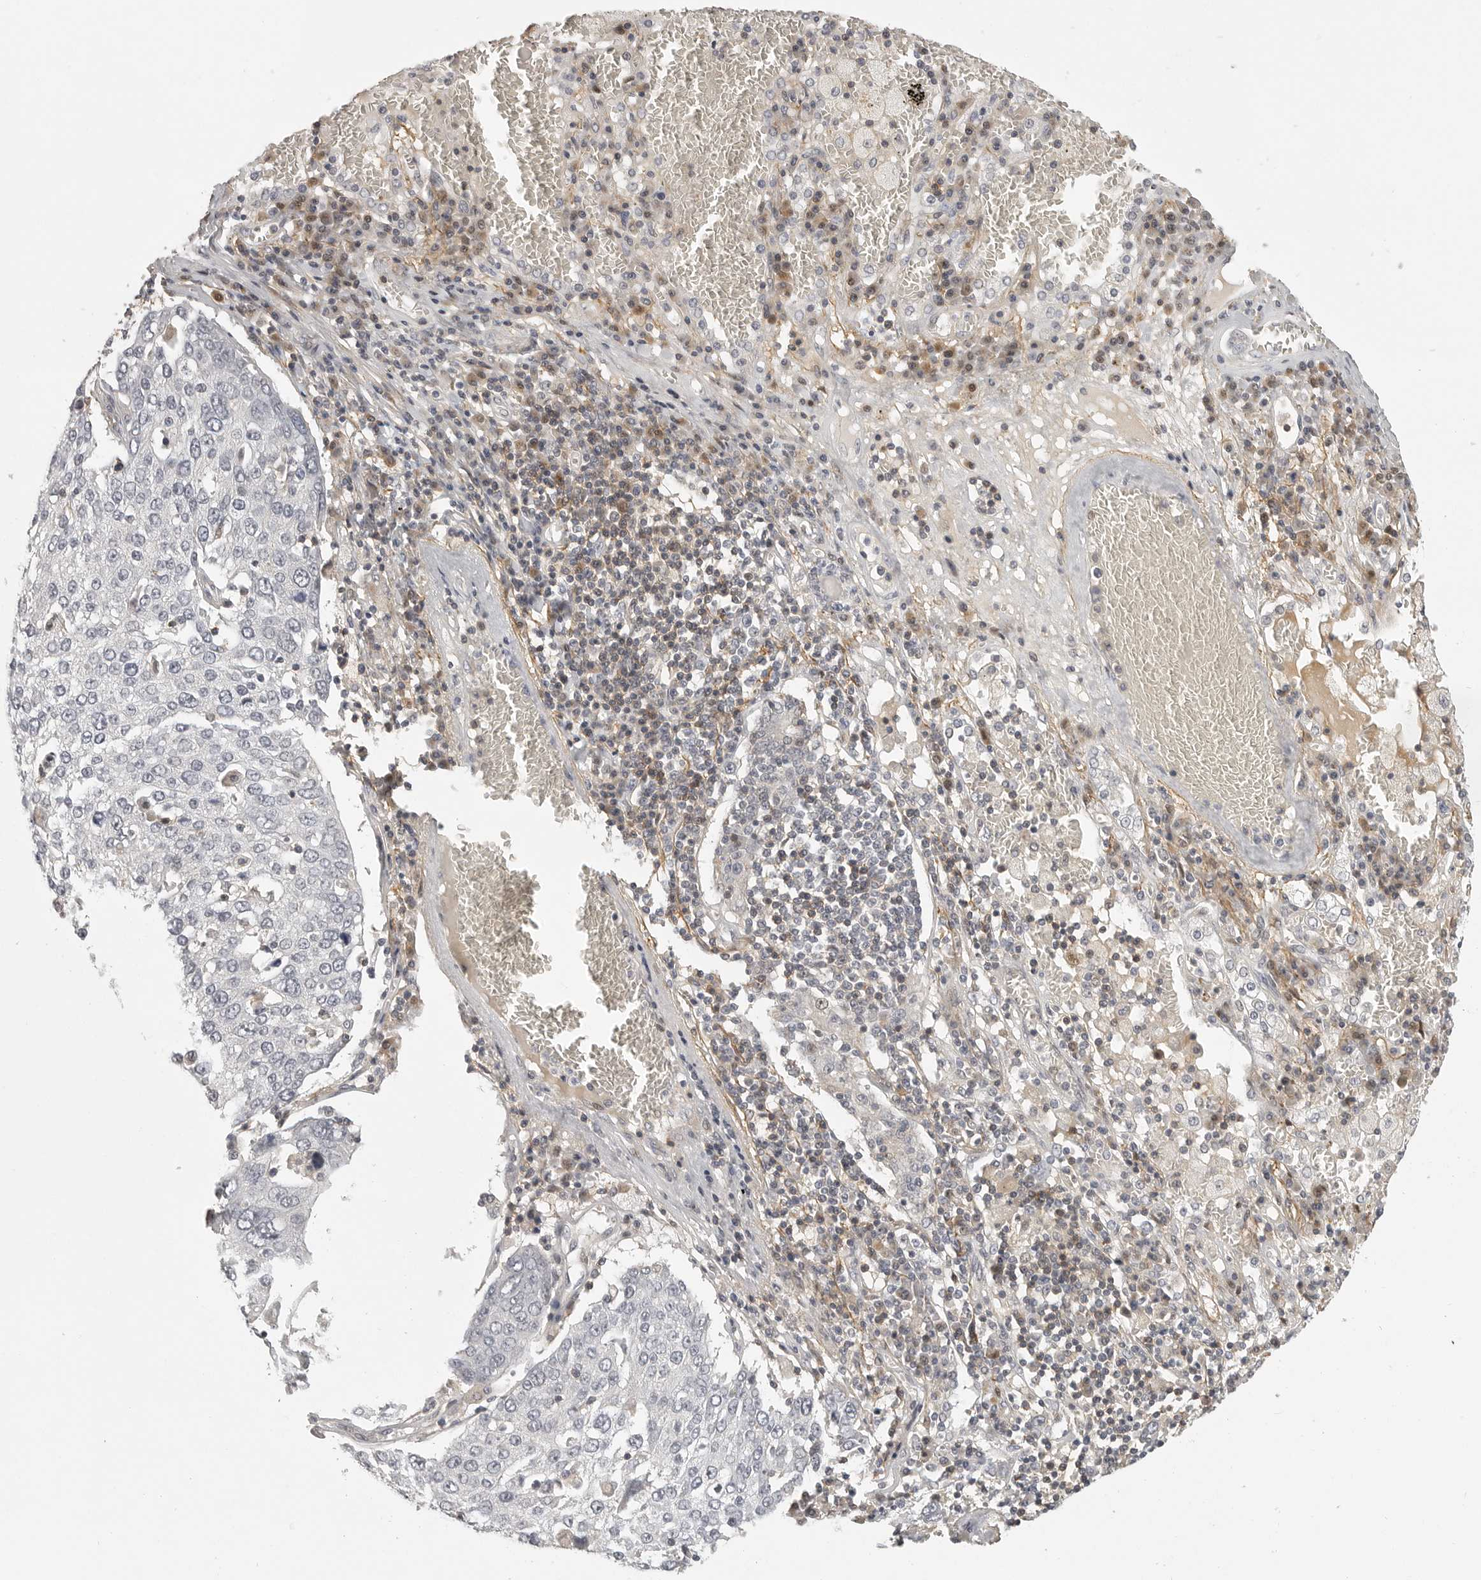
{"staining": {"intensity": "negative", "quantity": "none", "location": "none"}, "tissue": "lung cancer", "cell_type": "Tumor cells", "image_type": "cancer", "snomed": [{"axis": "morphology", "description": "Squamous cell carcinoma, NOS"}, {"axis": "topography", "description": "Lung"}], "caption": "Immunohistochemistry image of neoplastic tissue: human squamous cell carcinoma (lung) stained with DAB displays no significant protein staining in tumor cells.", "gene": "UROD", "patient": {"sex": "male", "age": 65}}